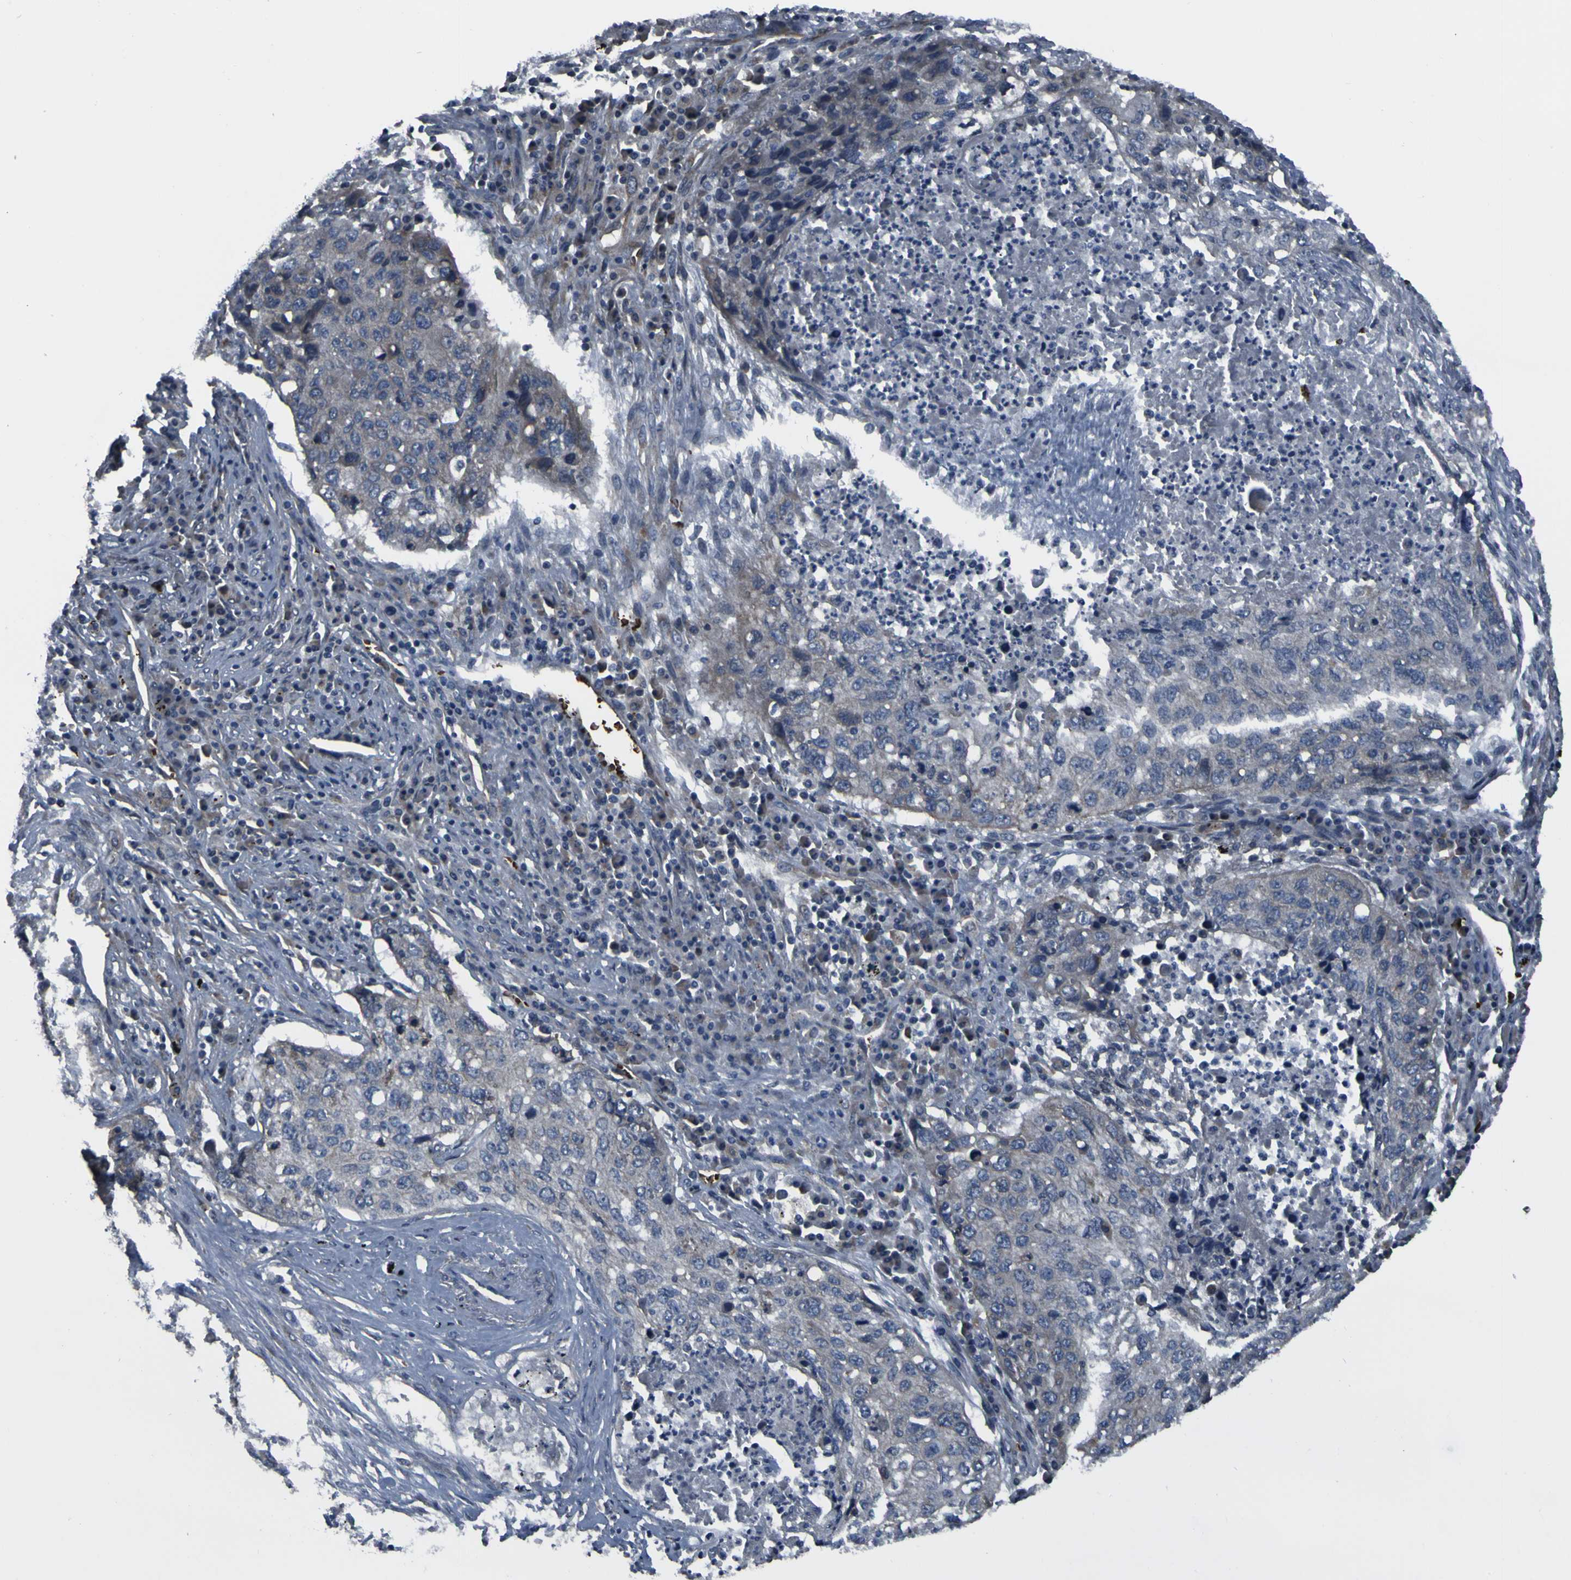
{"staining": {"intensity": "weak", "quantity": "<25%", "location": "cytoplasmic/membranous"}, "tissue": "lung cancer", "cell_type": "Tumor cells", "image_type": "cancer", "snomed": [{"axis": "morphology", "description": "Squamous cell carcinoma, NOS"}, {"axis": "topography", "description": "Lung"}], "caption": "DAB (3,3'-diaminobenzidine) immunohistochemical staining of lung squamous cell carcinoma reveals no significant positivity in tumor cells.", "gene": "GRAMD1A", "patient": {"sex": "female", "age": 63}}